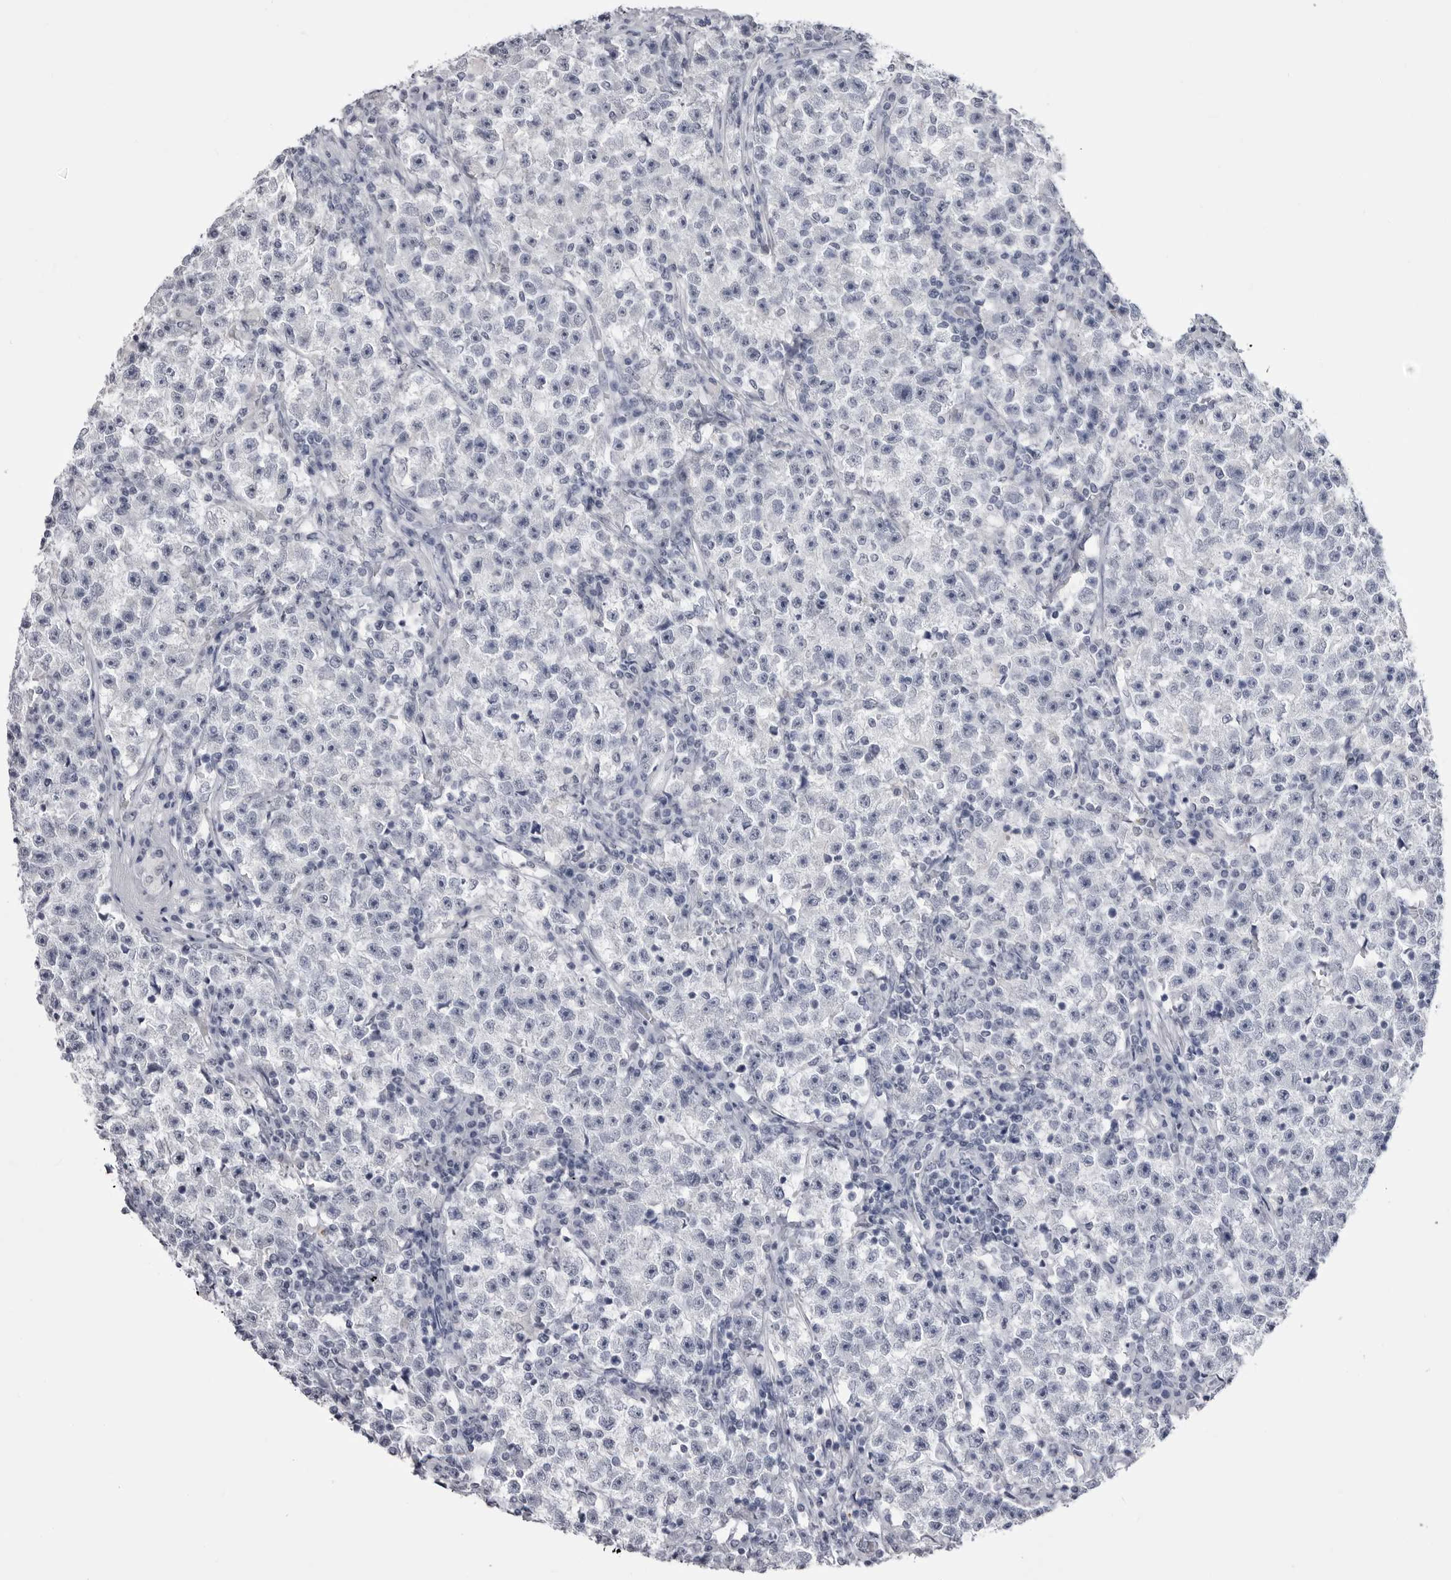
{"staining": {"intensity": "negative", "quantity": "none", "location": "none"}, "tissue": "testis cancer", "cell_type": "Tumor cells", "image_type": "cancer", "snomed": [{"axis": "morphology", "description": "Seminoma, NOS"}, {"axis": "topography", "description": "Testis"}], "caption": "Immunohistochemical staining of testis cancer (seminoma) displays no significant staining in tumor cells.", "gene": "STAP2", "patient": {"sex": "male", "age": 22}}